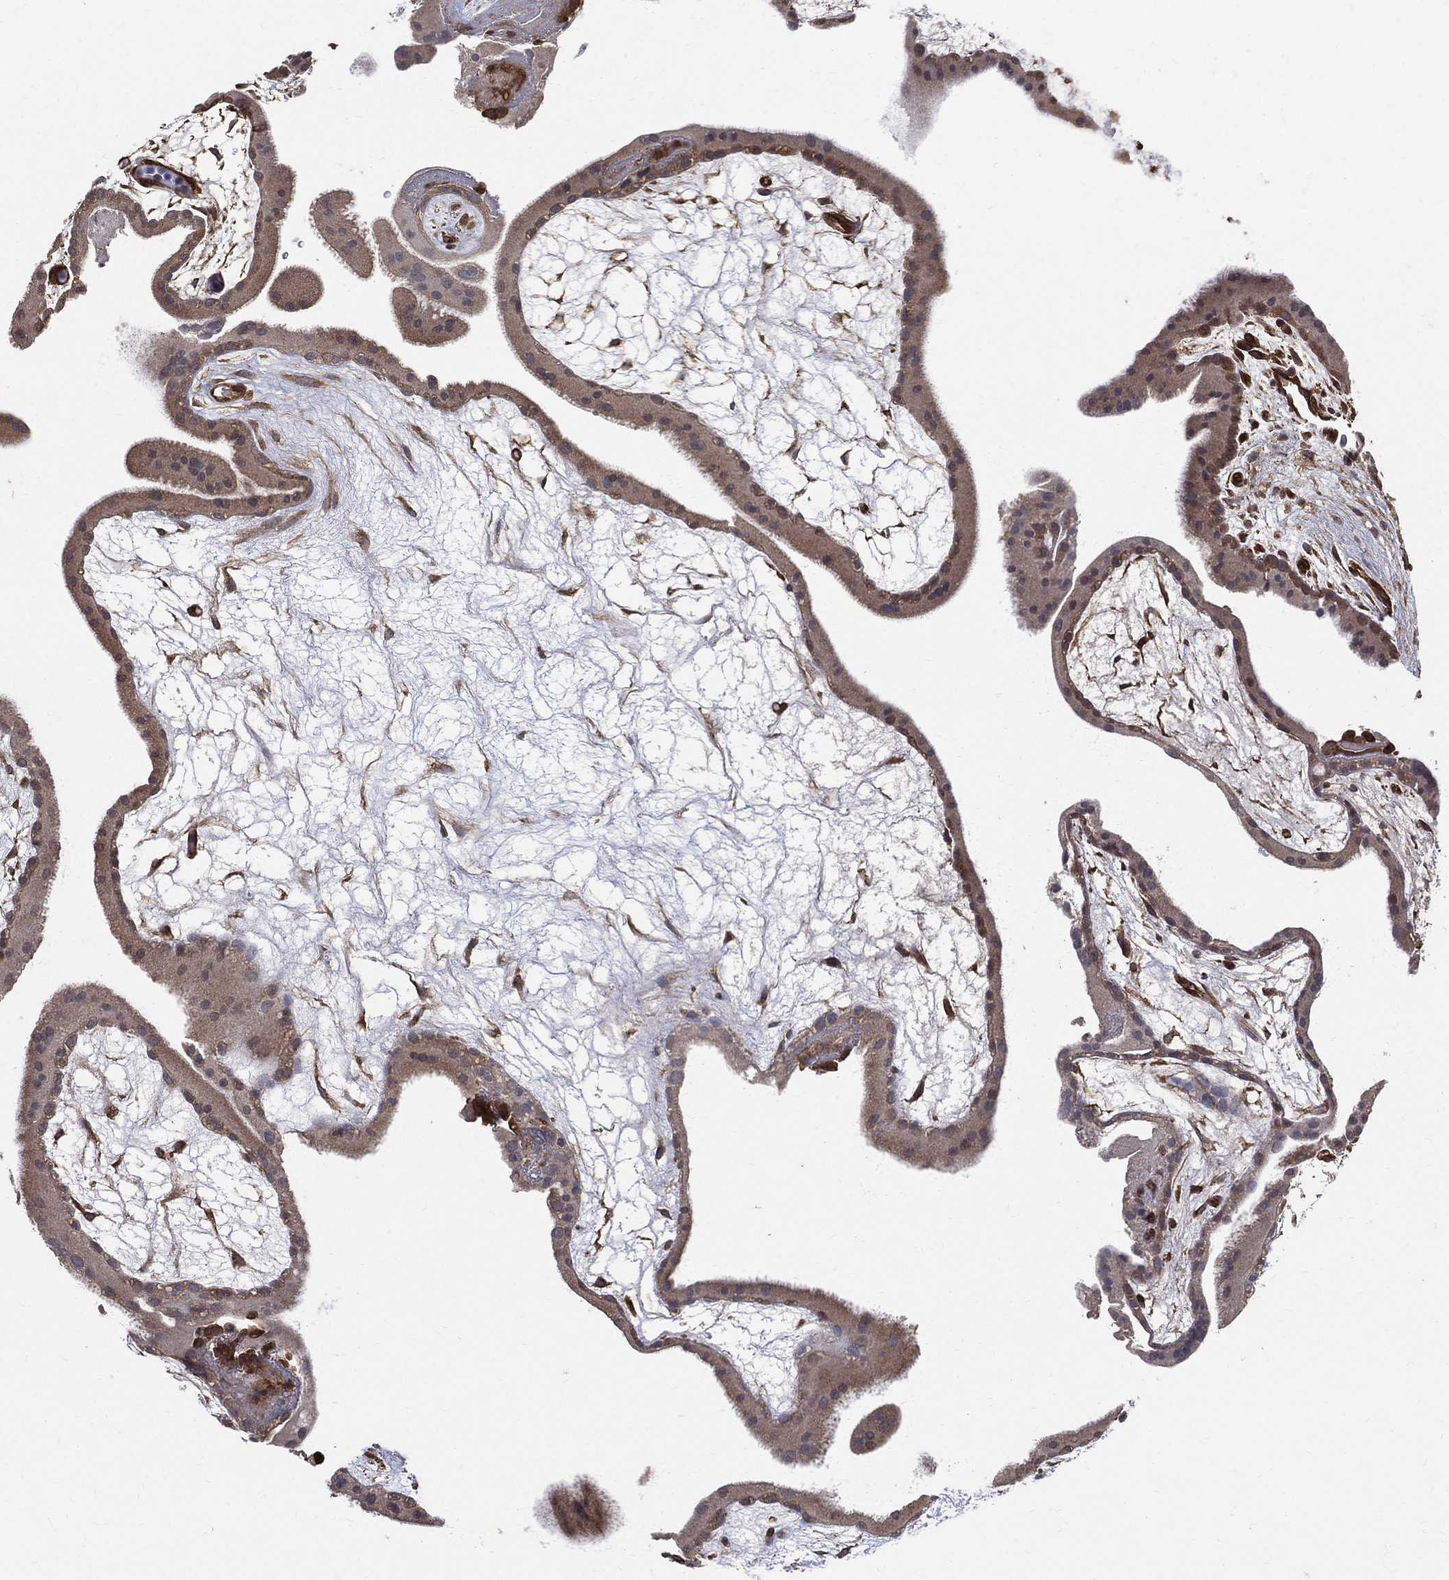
{"staining": {"intensity": "strong", "quantity": ">75%", "location": "cytoplasmic/membranous"}, "tissue": "placenta", "cell_type": "Decidual cells", "image_type": "normal", "snomed": [{"axis": "morphology", "description": "Normal tissue, NOS"}, {"axis": "topography", "description": "Placenta"}], "caption": "Immunohistochemistry of normal placenta demonstrates high levels of strong cytoplasmic/membranous staining in approximately >75% of decidual cells.", "gene": "DPYSL2", "patient": {"sex": "female", "age": 19}}